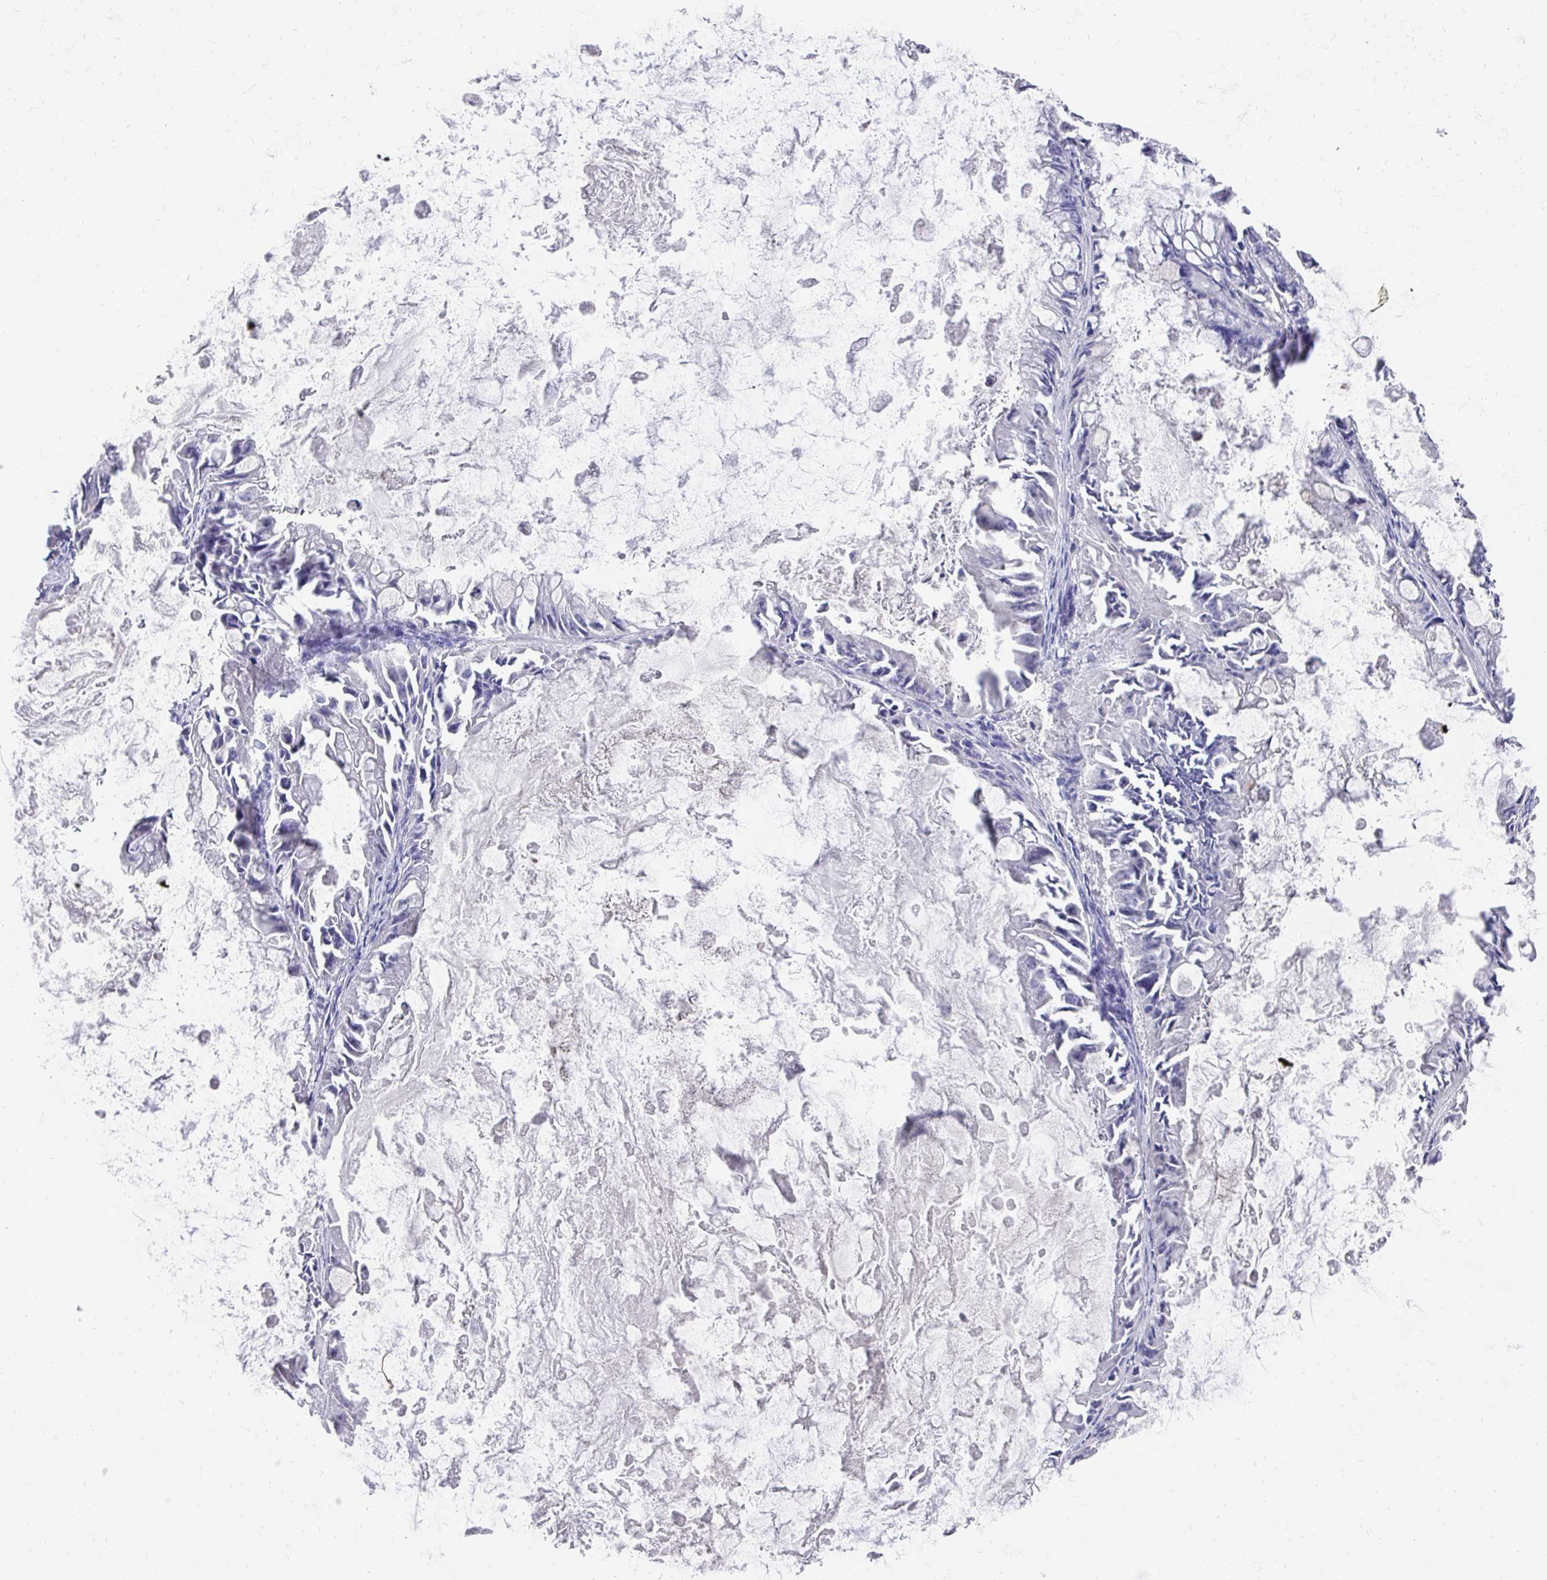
{"staining": {"intensity": "negative", "quantity": "none", "location": "none"}, "tissue": "ovarian cancer", "cell_type": "Tumor cells", "image_type": "cancer", "snomed": [{"axis": "morphology", "description": "Cystadenocarcinoma, mucinous, NOS"}, {"axis": "topography", "description": "Ovary"}], "caption": "Micrograph shows no significant protein expression in tumor cells of ovarian cancer.", "gene": "DAZL", "patient": {"sex": "female", "age": 61}}